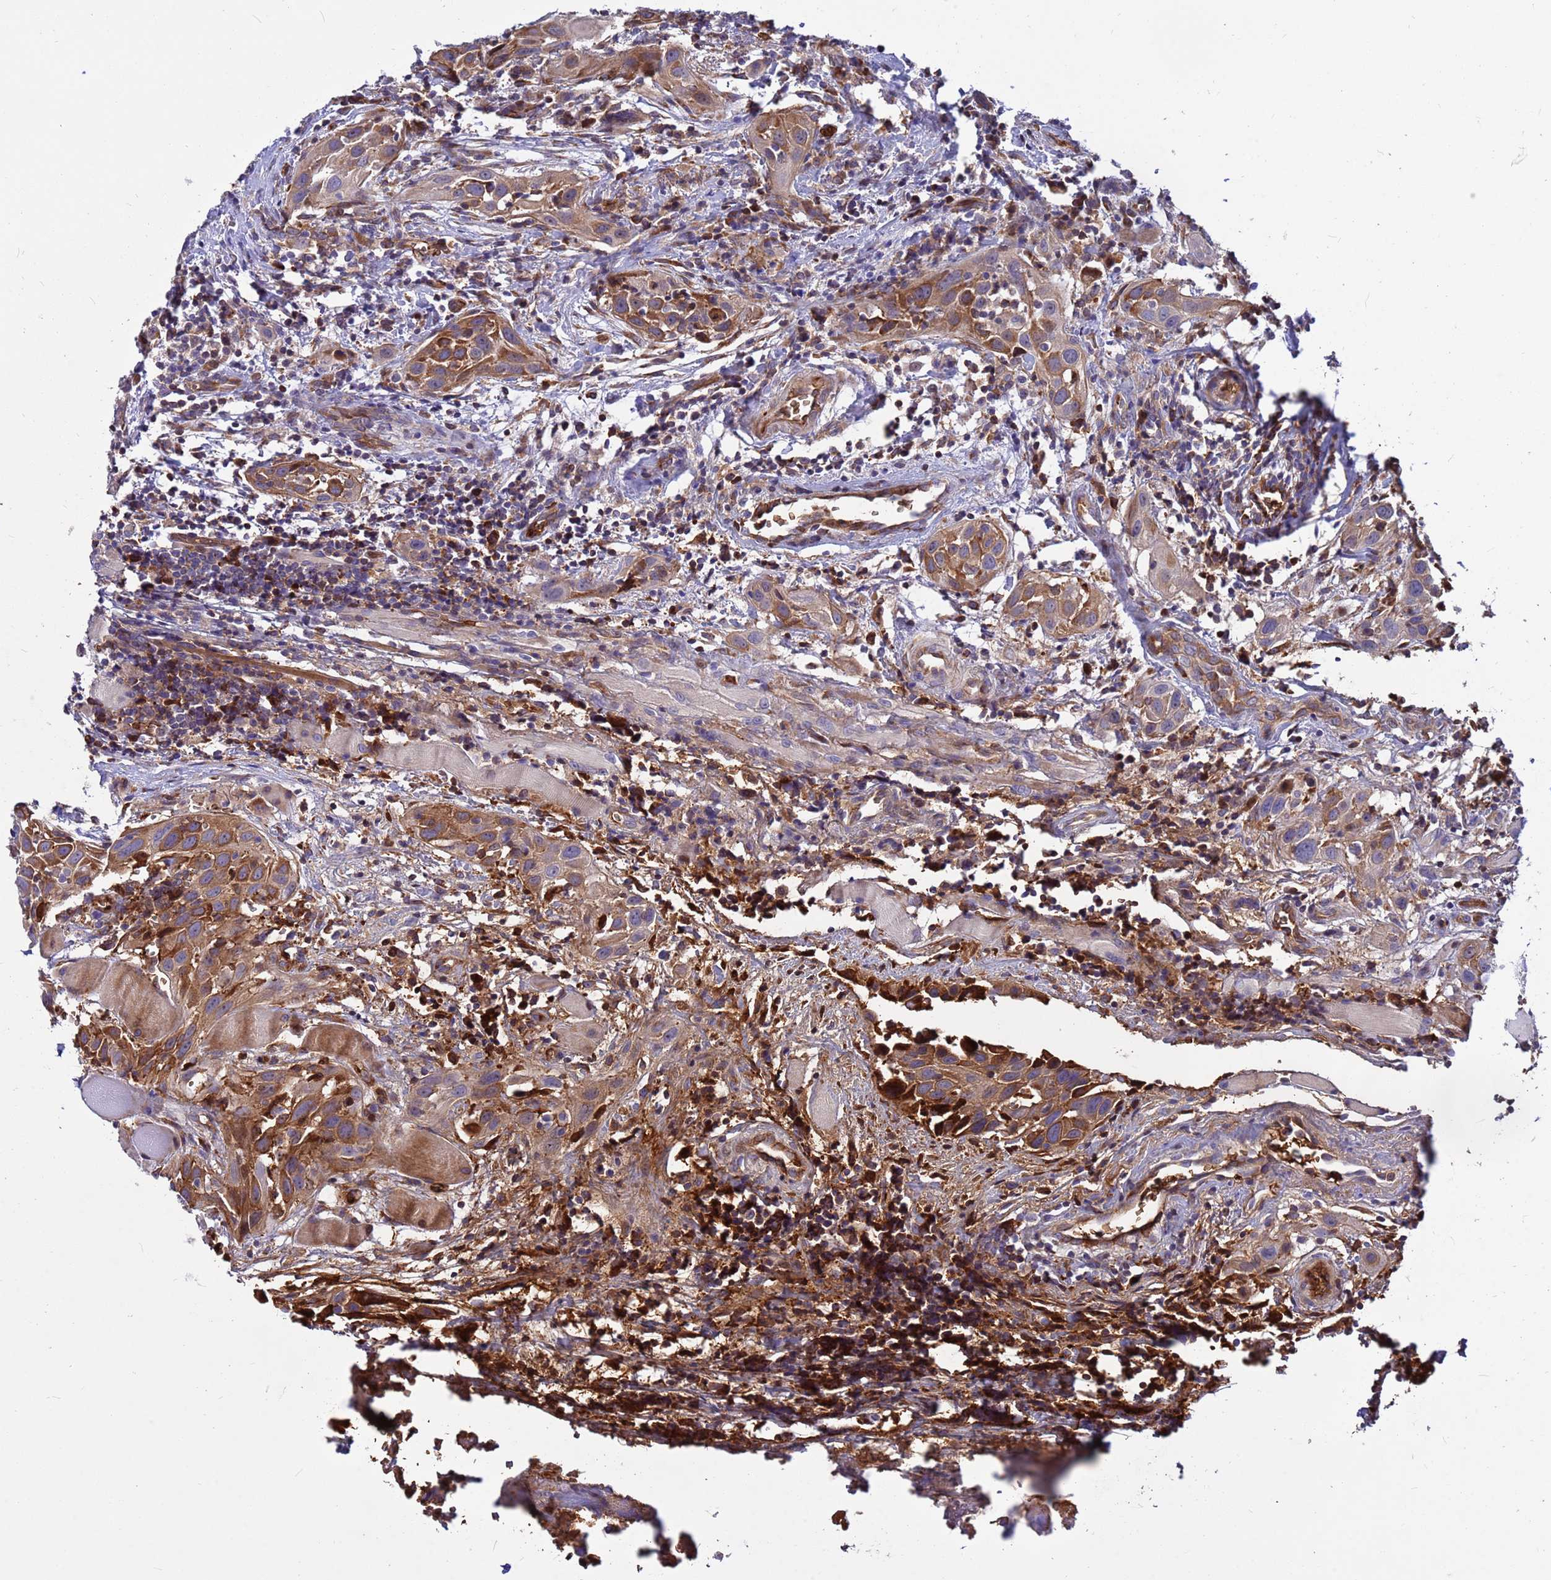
{"staining": {"intensity": "moderate", "quantity": ">75%", "location": "cytoplasmic/membranous"}, "tissue": "head and neck cancer", "cell_type": "Tumor cells", "image_type": "cancer", "snomed": [{"axis": "morphology", "description": "Squamous cell carcinoma, NOS"}, {"axis": "topography", "description": "Oral tissue"}, {"axis": "topography", "description": "Head-Neck"}], "caption": "This is an image of immunohistochemistry staining of squamous cell carcinoma (head and neck), which shows moderate expression in the cytoplasmic/membranous of tumor cells.", "gene": "ZNF669", "patient": {"sex": "female", "age": 50}}